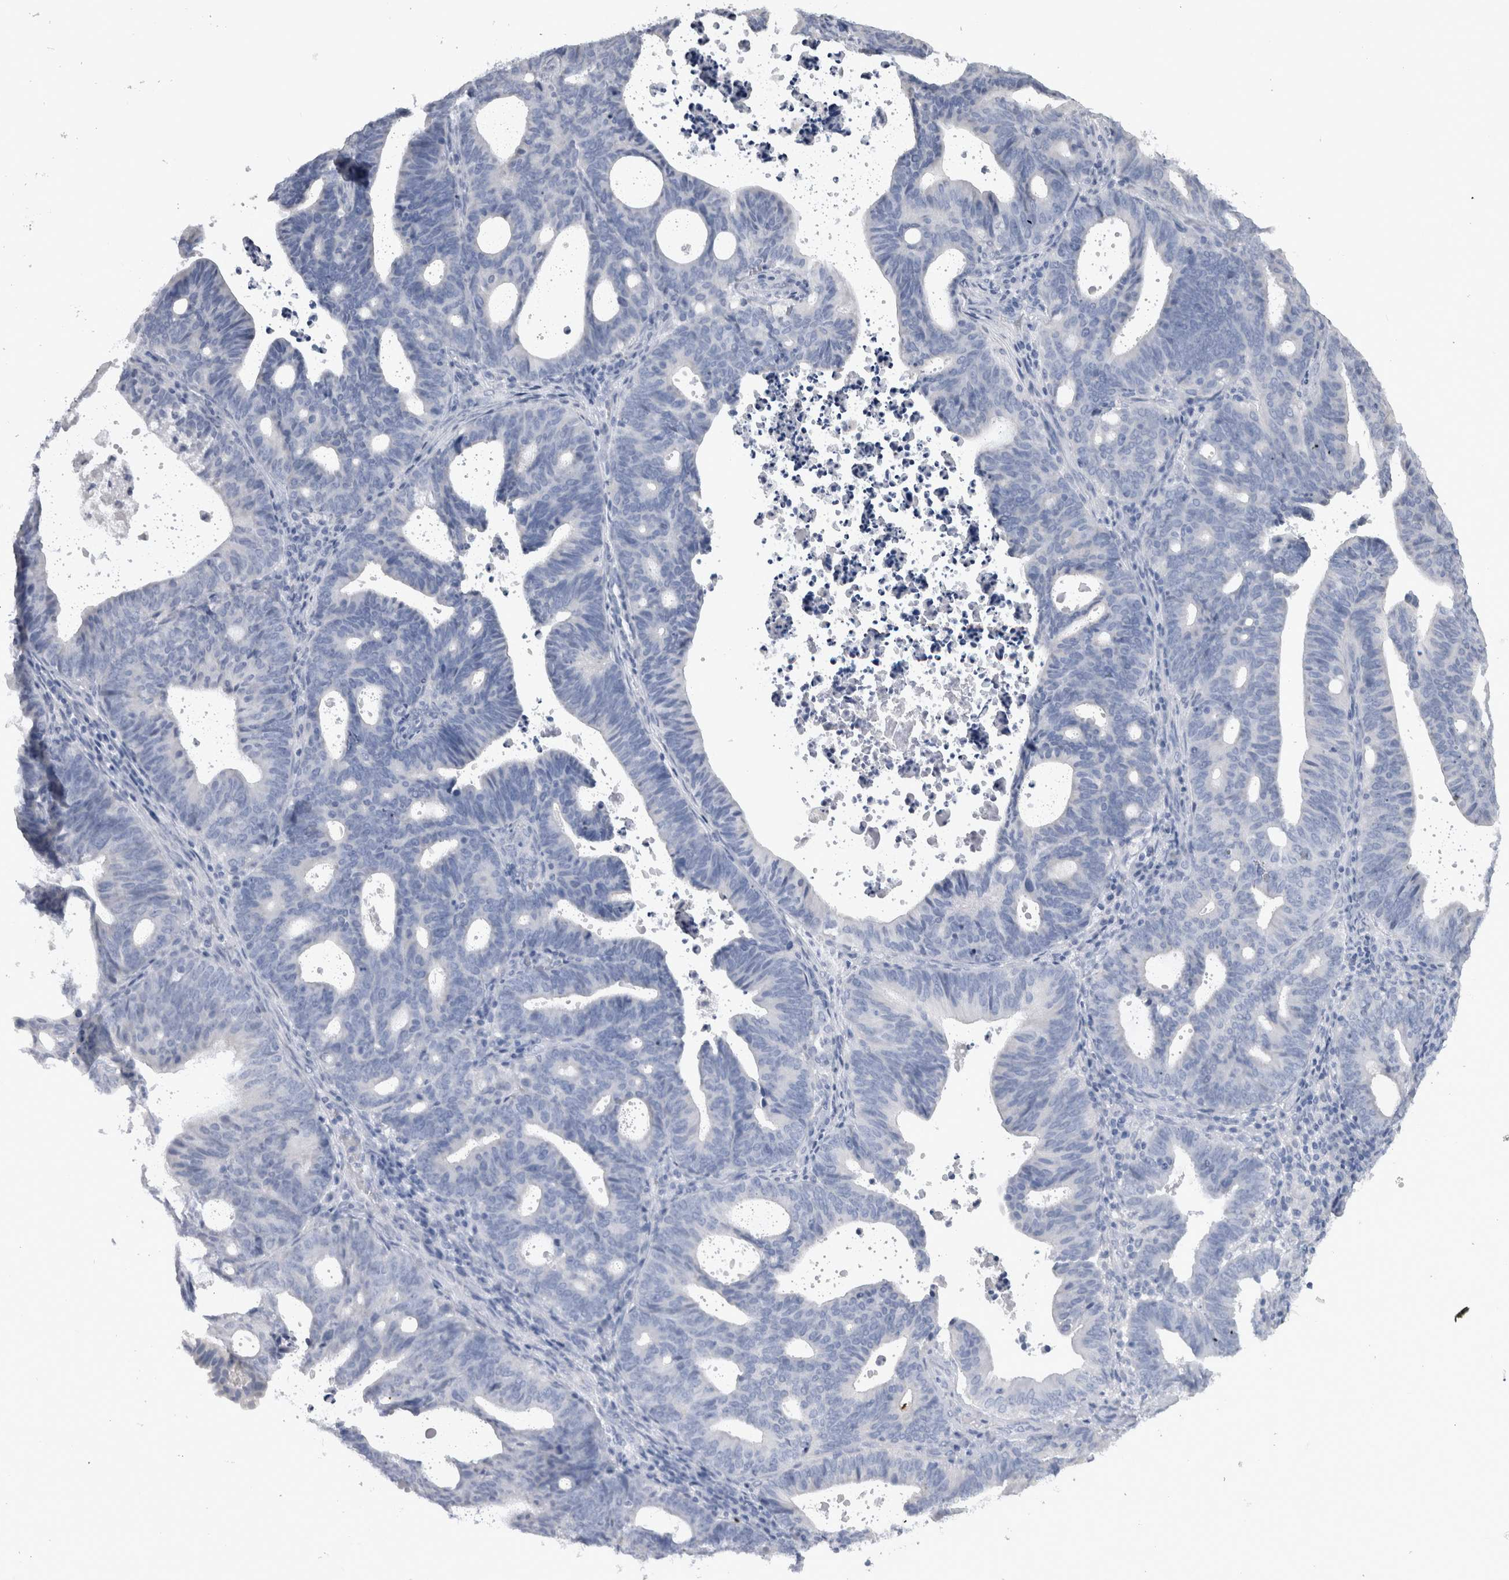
{"staining": {"intensity": "negative", "quantity": "none", "location": "none"}, "tissue": "endometrial cancer", "cell_type": "Tumor cells", "image_type": "cancer", "snomed": [{"axis": "morphology", "description": "Adenocarcinoma, NOS"}, {"axis": "topography", "description": "Uterus"}], "caption": "Endometrial cancer stained for a protein using immunohistochemistry exhibits no staining tumor cells.", "gene": "MSMB", "patient": {"sex": "female", "age": 83}}